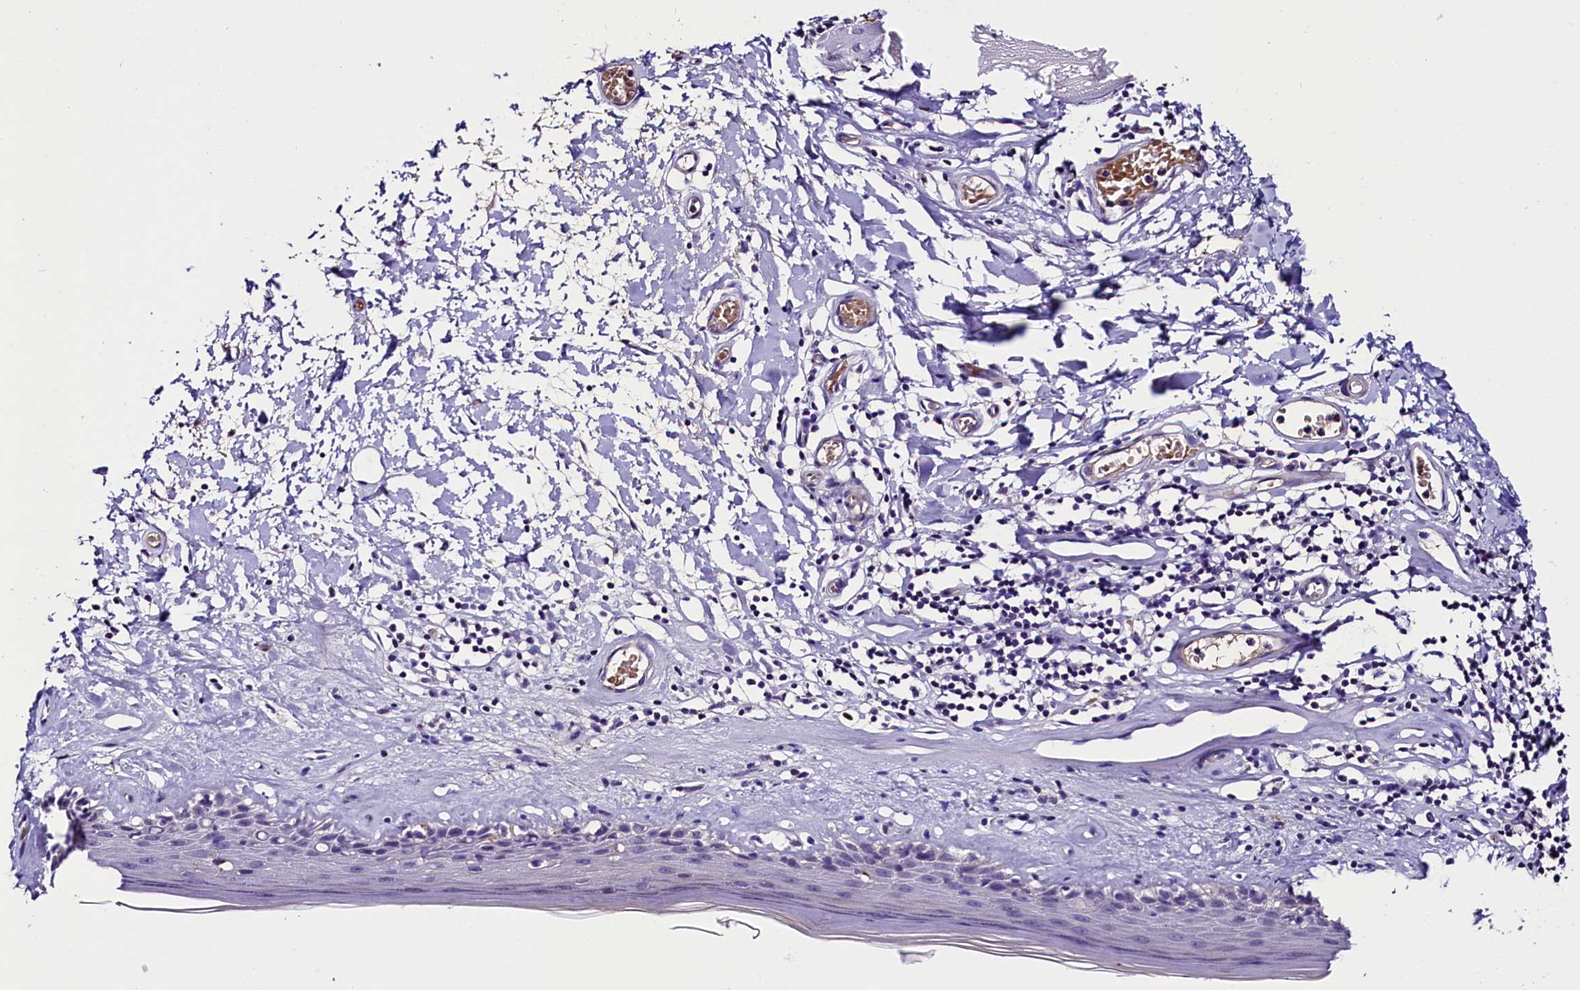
{"staining": {"intensity": "negative", "quantity": "none", "location": "none"}, "tissue": "skin", "cell_type": "Epidermal cells", "image_type": "normal", "snomed": [{"axis": "morphology", "description": "Normal tissue, NOS"}, {"axis": "topography", "description": "Adipose tissue"}, {"axis": "topography", "description": "Vascular tissue"}, {"axis": "topography", "description": "Vulva"}, {"axis": "topography", "description": "Peripheral nerve tissue"}], "caption": "Micrograph shows no significant protein staining in epidermal cells of benign skin.", "gene": "MEX3B", "patient": {"sex": "female", "age": 86}}